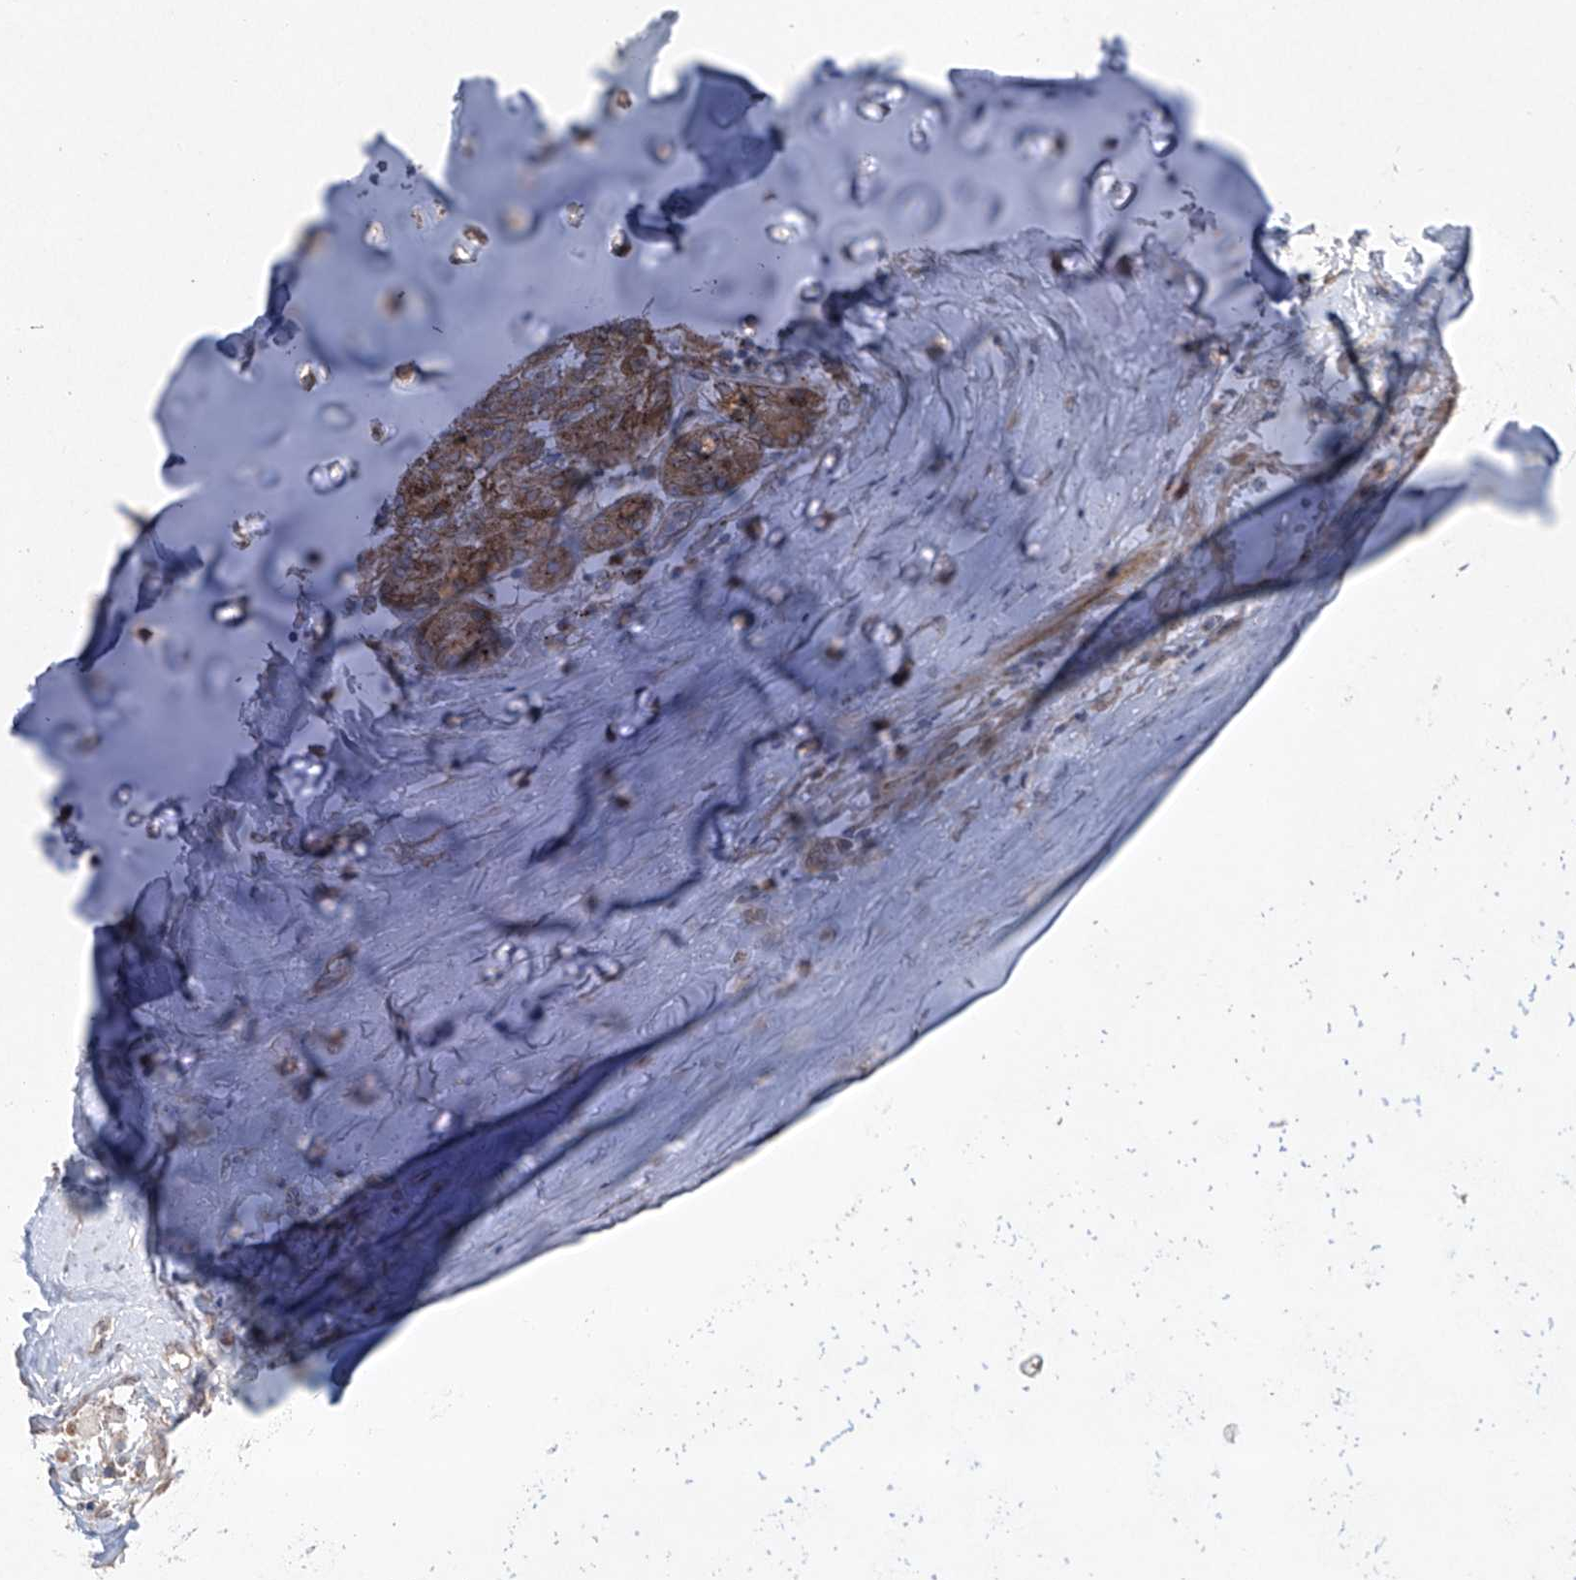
{"staining": {"intensity": "weak", "quantity": "<25%", "location": "cytoplasmic/membranous"}, "tissue": "adipose tissue", "cell_type": "Adipocytes", "image_type": "normal", "snomed": [{"axis": "morphology", "description": "Normal tissue, NOS"}, {"axis": "morphology", "description": "Basal cell carcinoma"}, {"axis": "topography", "description": "Cartilage tissue"}, {"axis": "topography", "description": "Nasopharynx"}, {"axis": "topography", "description": "Oral tissue"}], "caption": "Immunohistochemistry histopathology image of benign human adipose tissue stained for a protein (brown), which demonstrates no expression in adipocytes. (DAB (3,3'-diaminobenzidine) immunohistochemistry (IHC), high magnification).", "gene": "KLC4", "patient": {"sex": "female", "age": 77}}